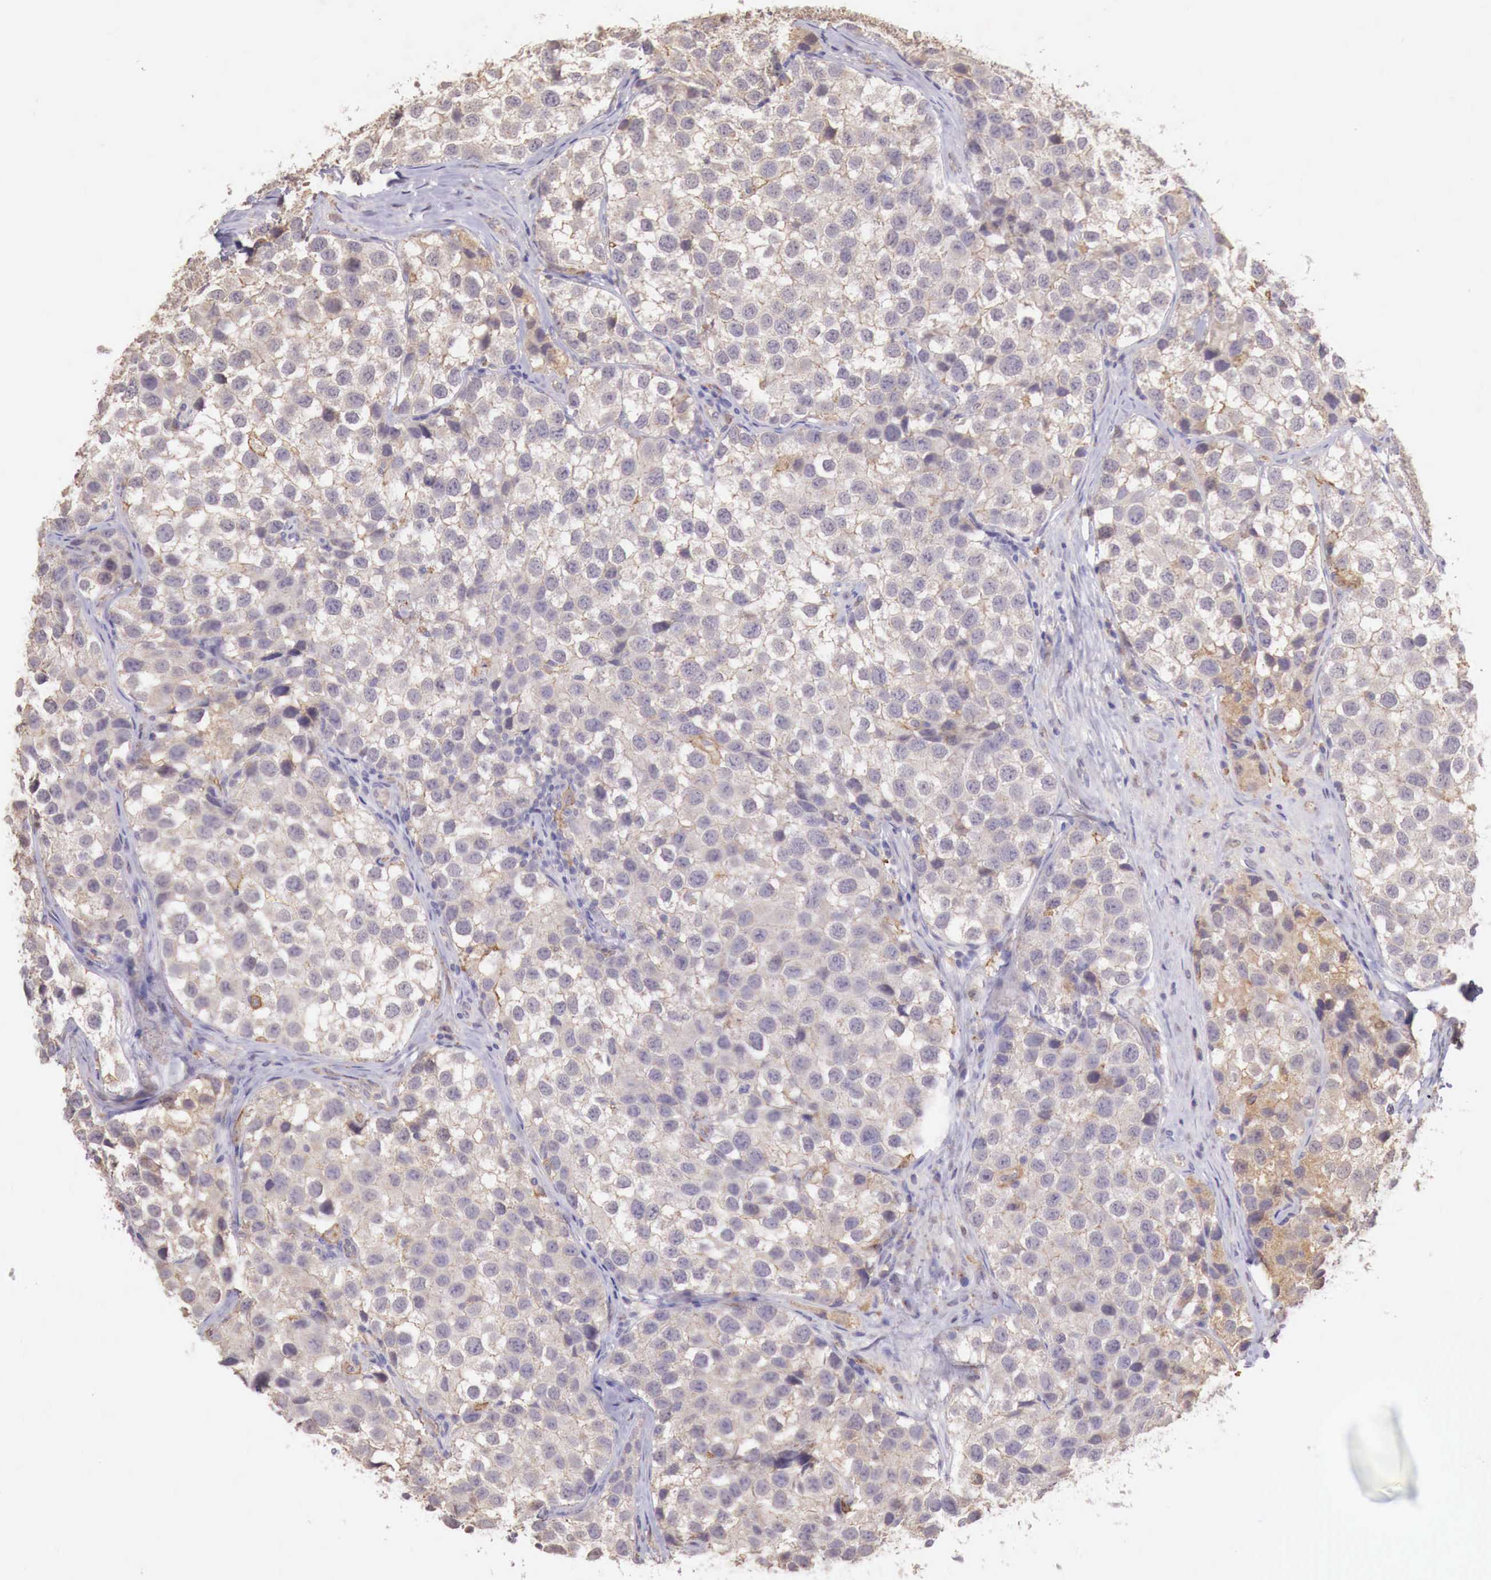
{"staining": {"intensity": "weak", "quantity": "25%-75%", "location": "cytoplasmic/membranous"}, "tissue": "testis cancer", "cell_type": "Tumor cells", "image_type": "cancer", "snomed": [{"axis": "morphology", "description": "Seminoma, NOS"}, {"axis": "topography", "description": "Testis"}], "caption": "Immunohistochemical staining of seminoma (testis) reveals low levels of weak cytoplasmic/membranous staining in approximately 25%-75% of tumor cells.", "gene": "CHRDL1", "patient": {"sex": "male", "age": 39}}